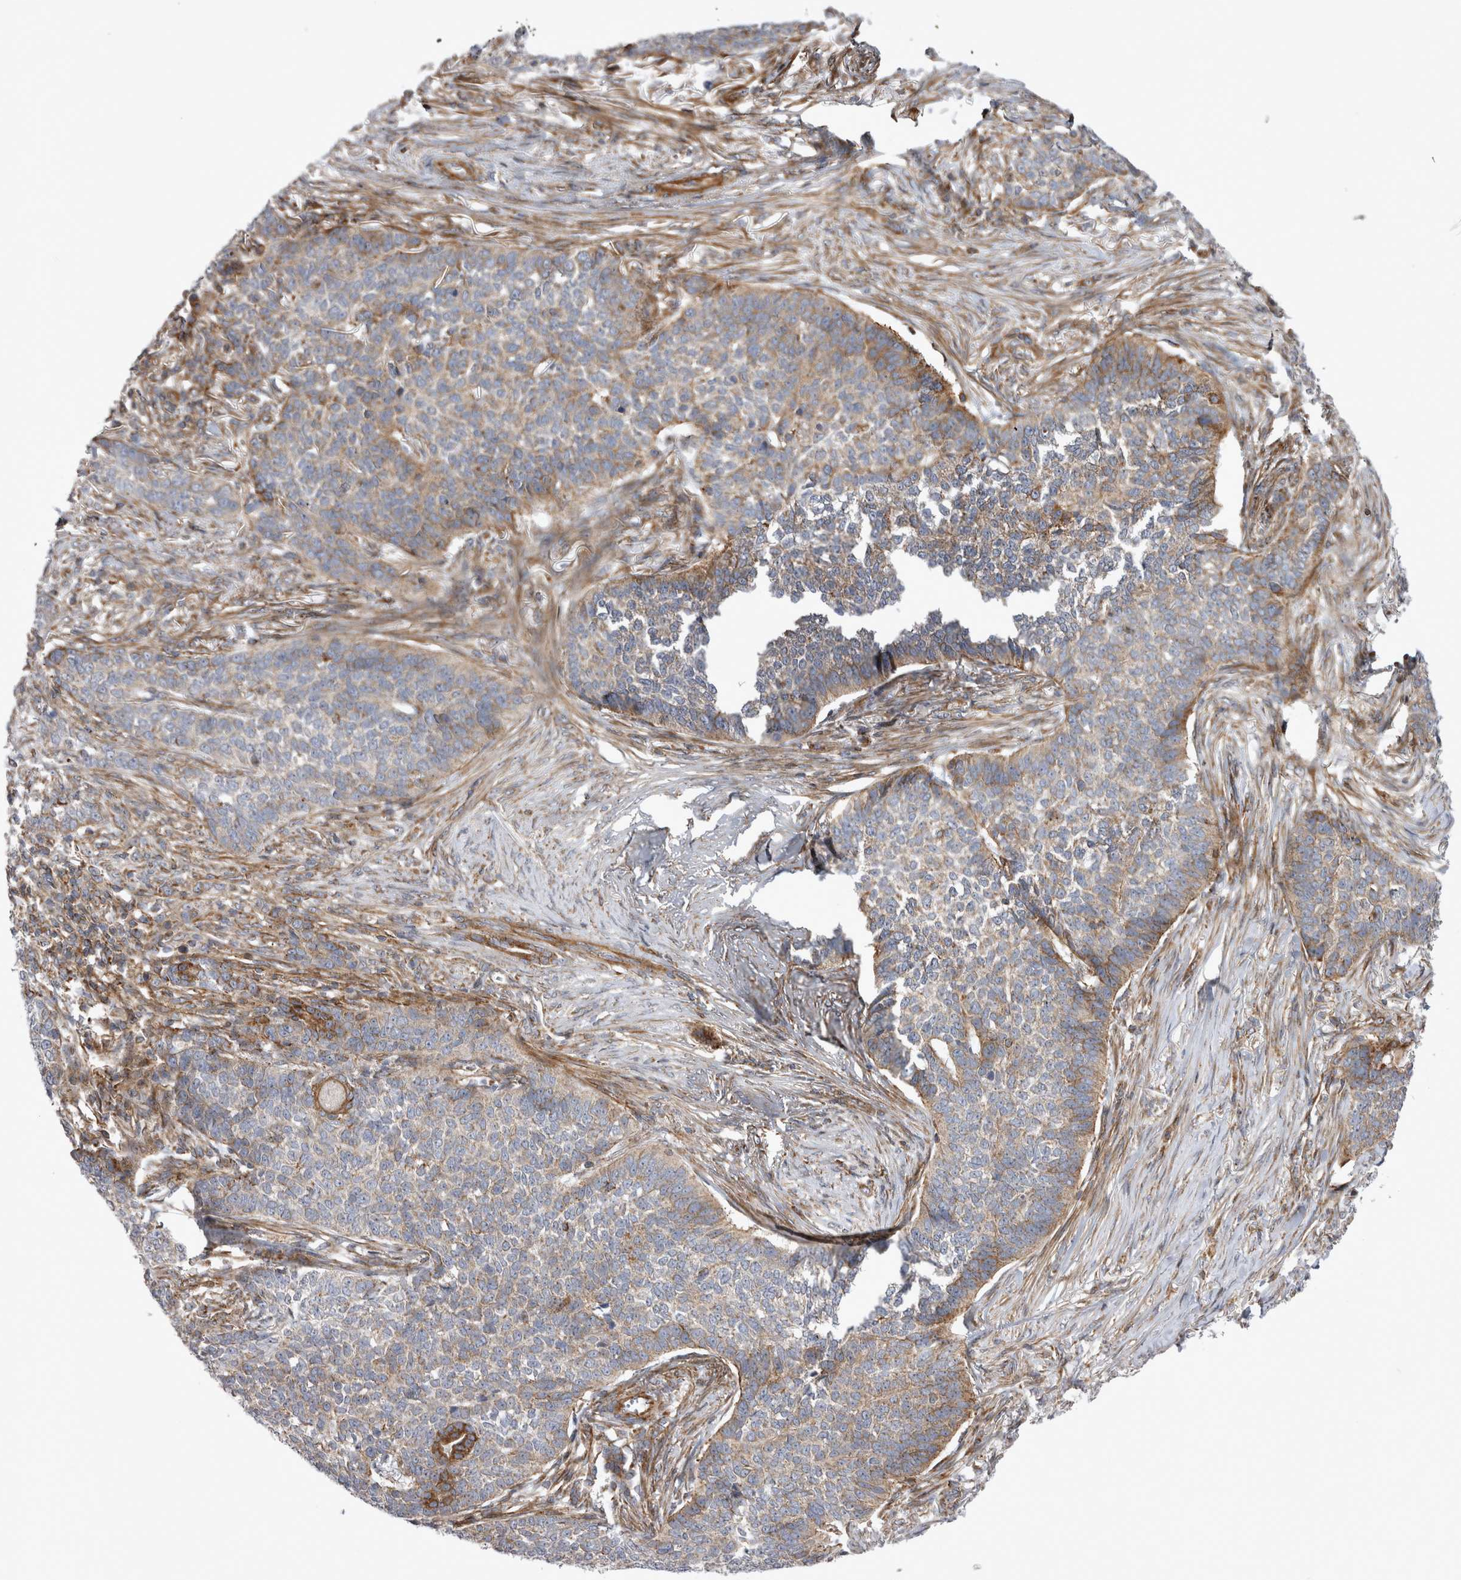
{"staining": {"intensity": "moderate", "quantity": "25%-75%", "location": "cytoplasmic/membranous"}, "tissue": "skin cancer", "cell_type": "Tumor cells", "image_type": "cancer", "snomed": [{"axis": "morphology", "description": "Basal cell carcinoma"}, {"axis": "topography", "description": "Skin"}], "caption": "High-power microscopy captured an immunohistochemistry (IHC) micrograph of skin cancer (basal cell carcinoma), revealing moderate cytoplasmic/membranous staining in about 25%-75% of tumor cells.", "gene": "TSPOAP1", "patient": {"sex": "male", "age": 85}}